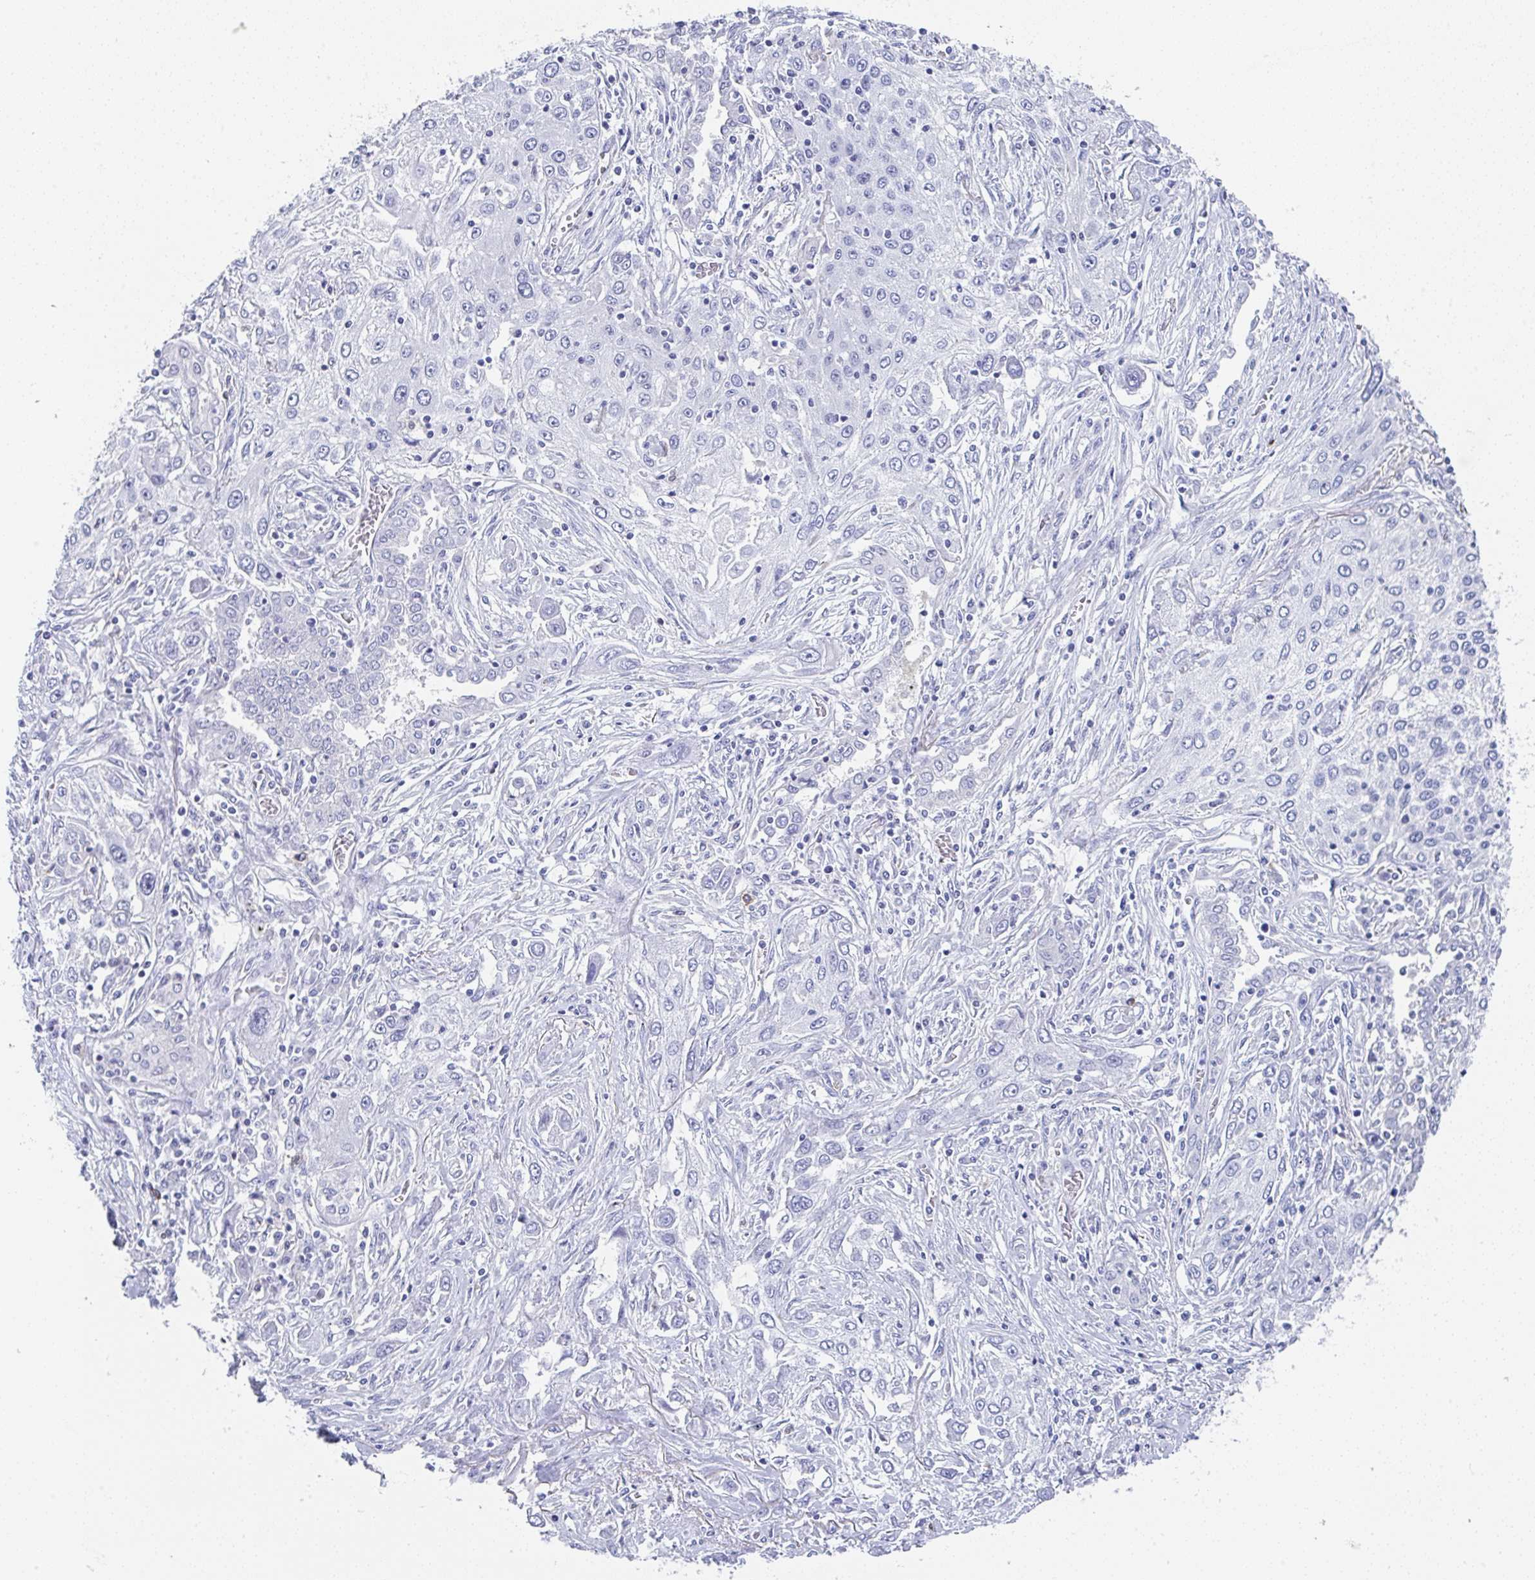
{"staining": {"intensity": "negative", "quantity": "none", "location": "none"}, "tissue": "lung cancer", "cell_type": "Tumor cells", "image_type": "cancer", "snomed": [{"axis": "morphology", "description": "Squamous cell carcinoma, NOS"}, {"axis": "topography", "description": "Lung"}], "caption": "Photomicrograph shows no protein expression in tumor cells of lung cancer tissue. Brightfield microscopy of IHC stained with DAB (3,3'-diaminobenzidine) (brown) and hematoxylin (blue), captured at high magnification.", "gene": "TNFRSF8", "patient": {"sex": "female", "age": 69}}